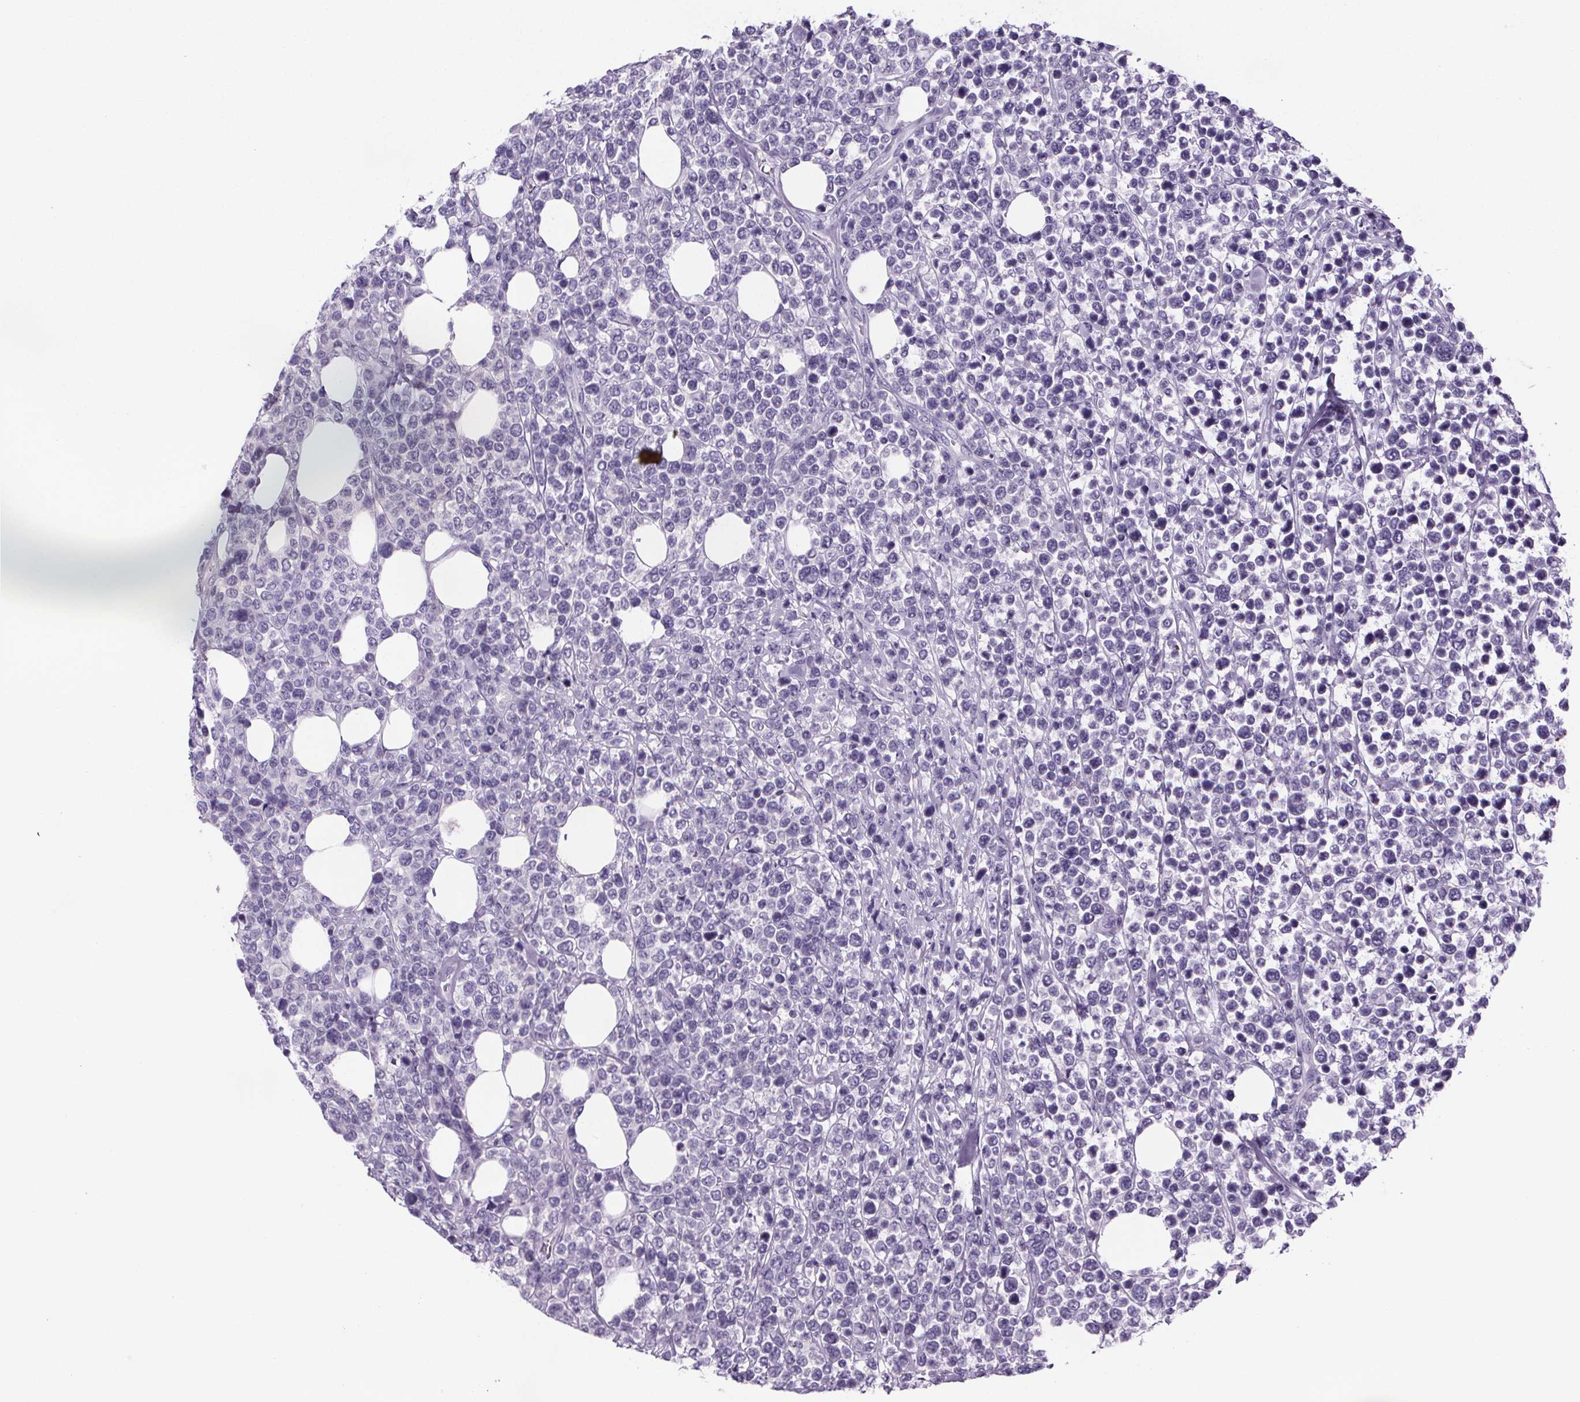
{"staining": {"intensity": "negative", "quantity": "none", "location": "none"}, "tissue": "lymphoma", "cell_type": "Tumor cells", "image_type": "cancer", "snomed": [{"axis": "morphology", "description": "Malignant lymphoma, non-Hodgkin's type, High grade"}, {"axis": "topography", "description": "Soft tissue"}], "caption": "Tumor cells are negative for protein expression in human malignant lymphoma, non-Hodgkin's type (high-grade).", "gene": "CUBN", "patient": {"sex": "female", "age": 56}}